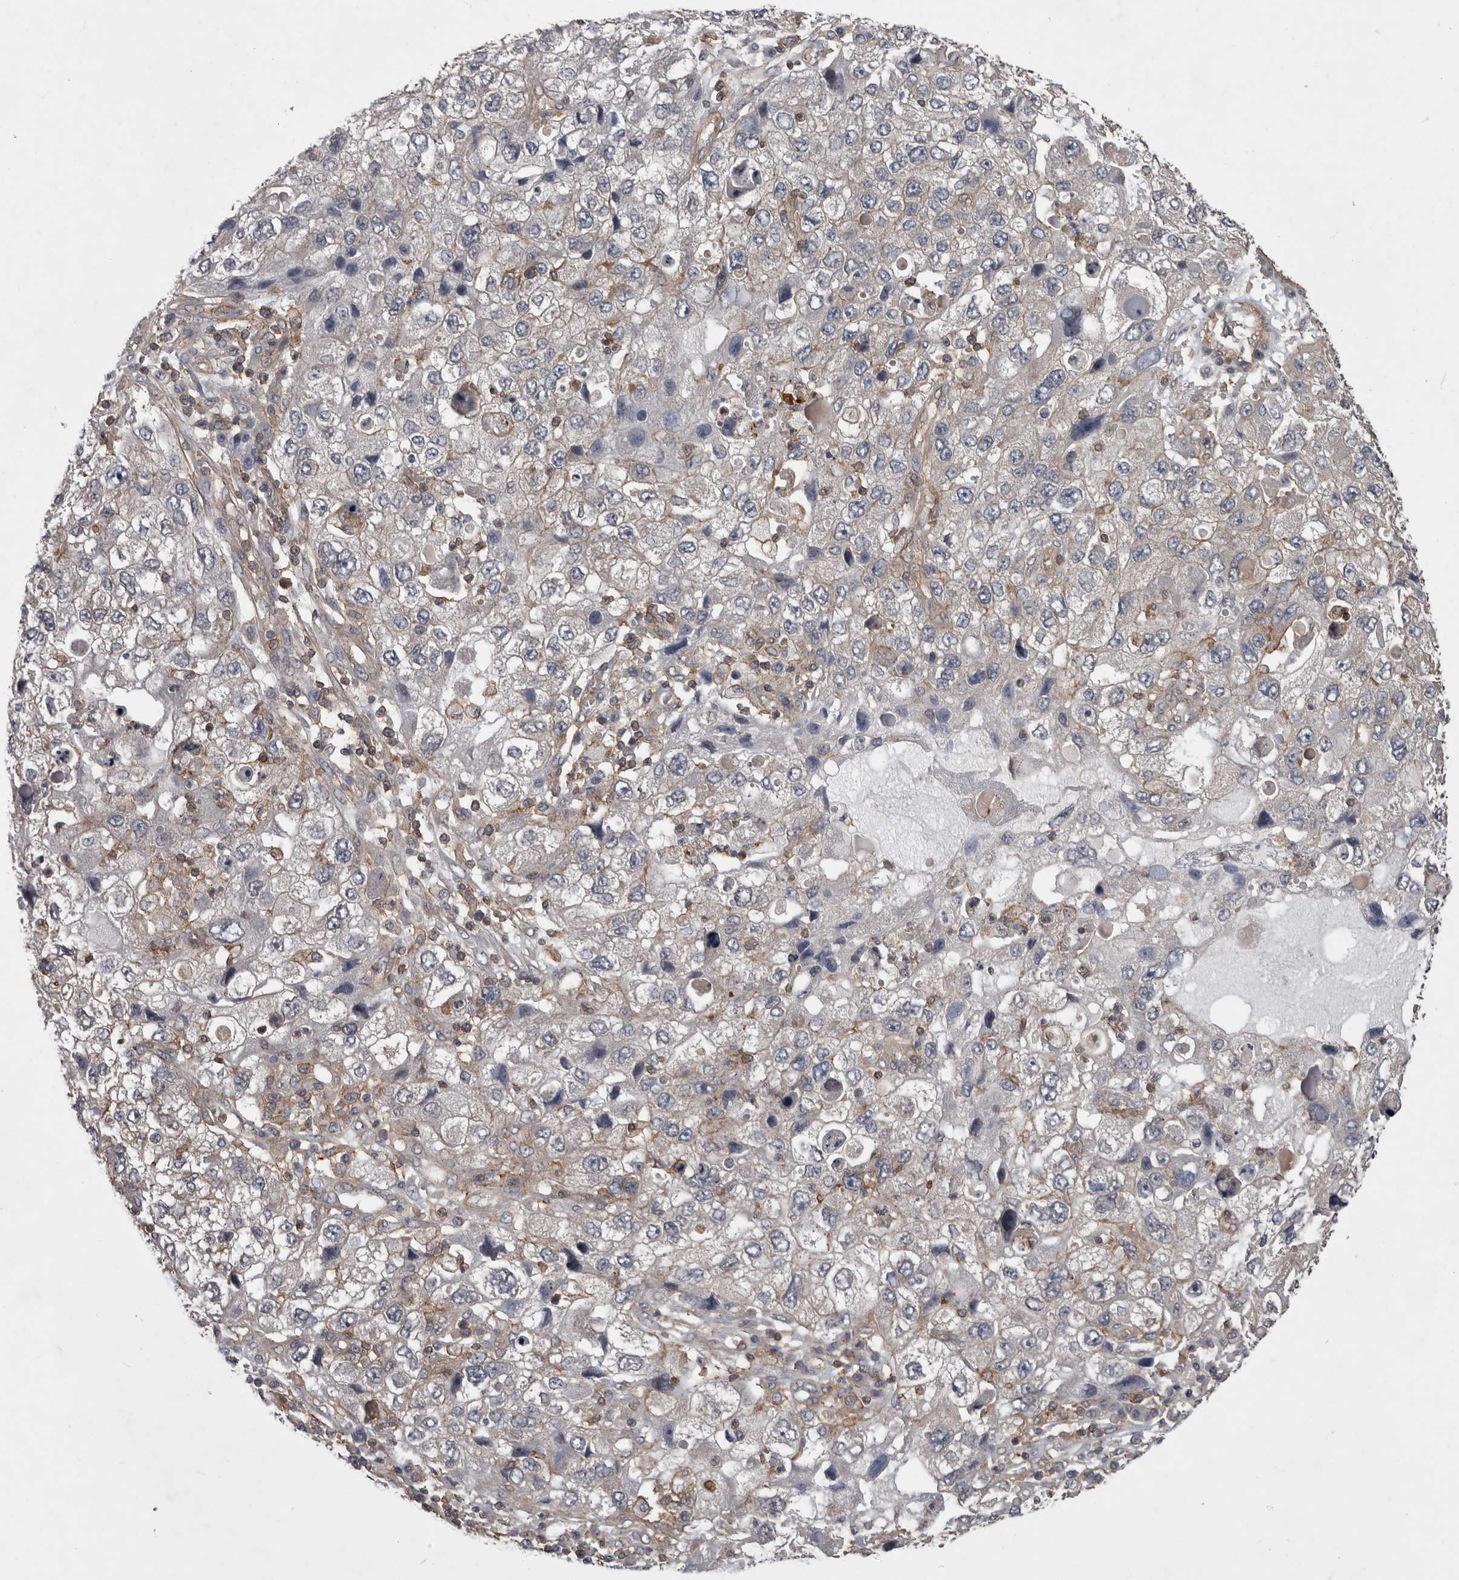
{"staining": {"intensity": "negative", "quantity": "none", "location": "none"}, "tissue": "endometrial cancer", "cell_type": "Tumor cells", "image_type": "cancer", "snomed": [{"axis": "morphology", "description": "Adenocarcinoma, NOS"}, {"axis": "topography", "description": "Endometrium"}], "caption": "This is an IHC micrograph of endometrial cancer. There is no positivity in tumor cells.", "gene": "SPATA48", "patient": {"sex": "female", "age": 49}}